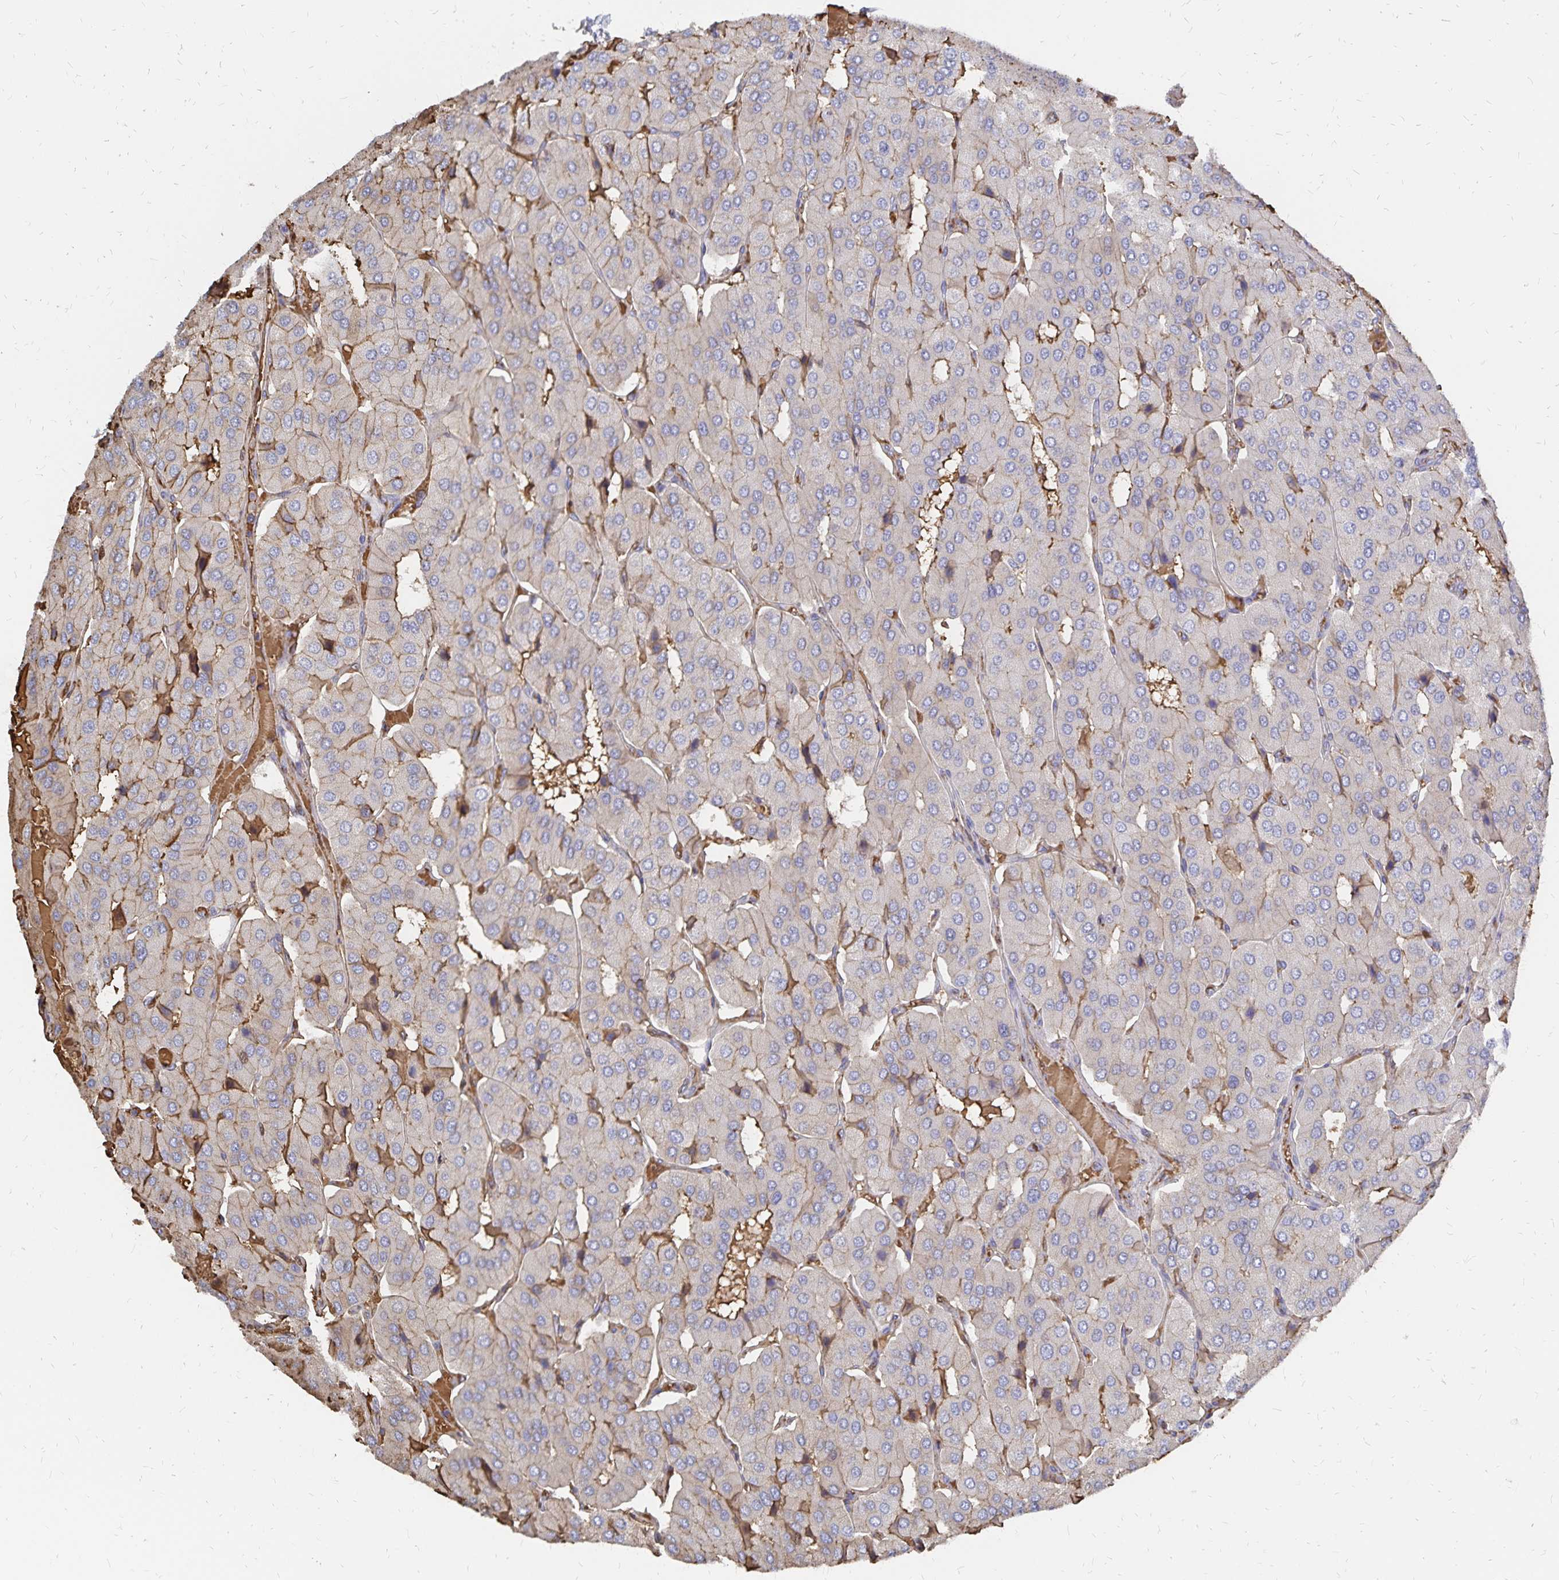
{"staining": {"intensity": "weak", "quantity": "<25%", "location": "cytoplasmic/membranous"}, "tissue": "parathyroid gland", "cell_type": "Glandular cells", "image_type": "normal", "snomed": [{"axis": "morphology", "description": "Normal tissue, NOS"}, {"axis": "morphology", "description": "Adenoma, NOS"}, {"axis": "topography", "description": "Parathyroid gland"}], "caption": "This is an immunohistochemistry (IHC) histopathology image of unremarkable parathyroid gland. There is no staining in glandular cells.", "gene": "KISS1", "patient": {"sex": "female", "age": 86}}